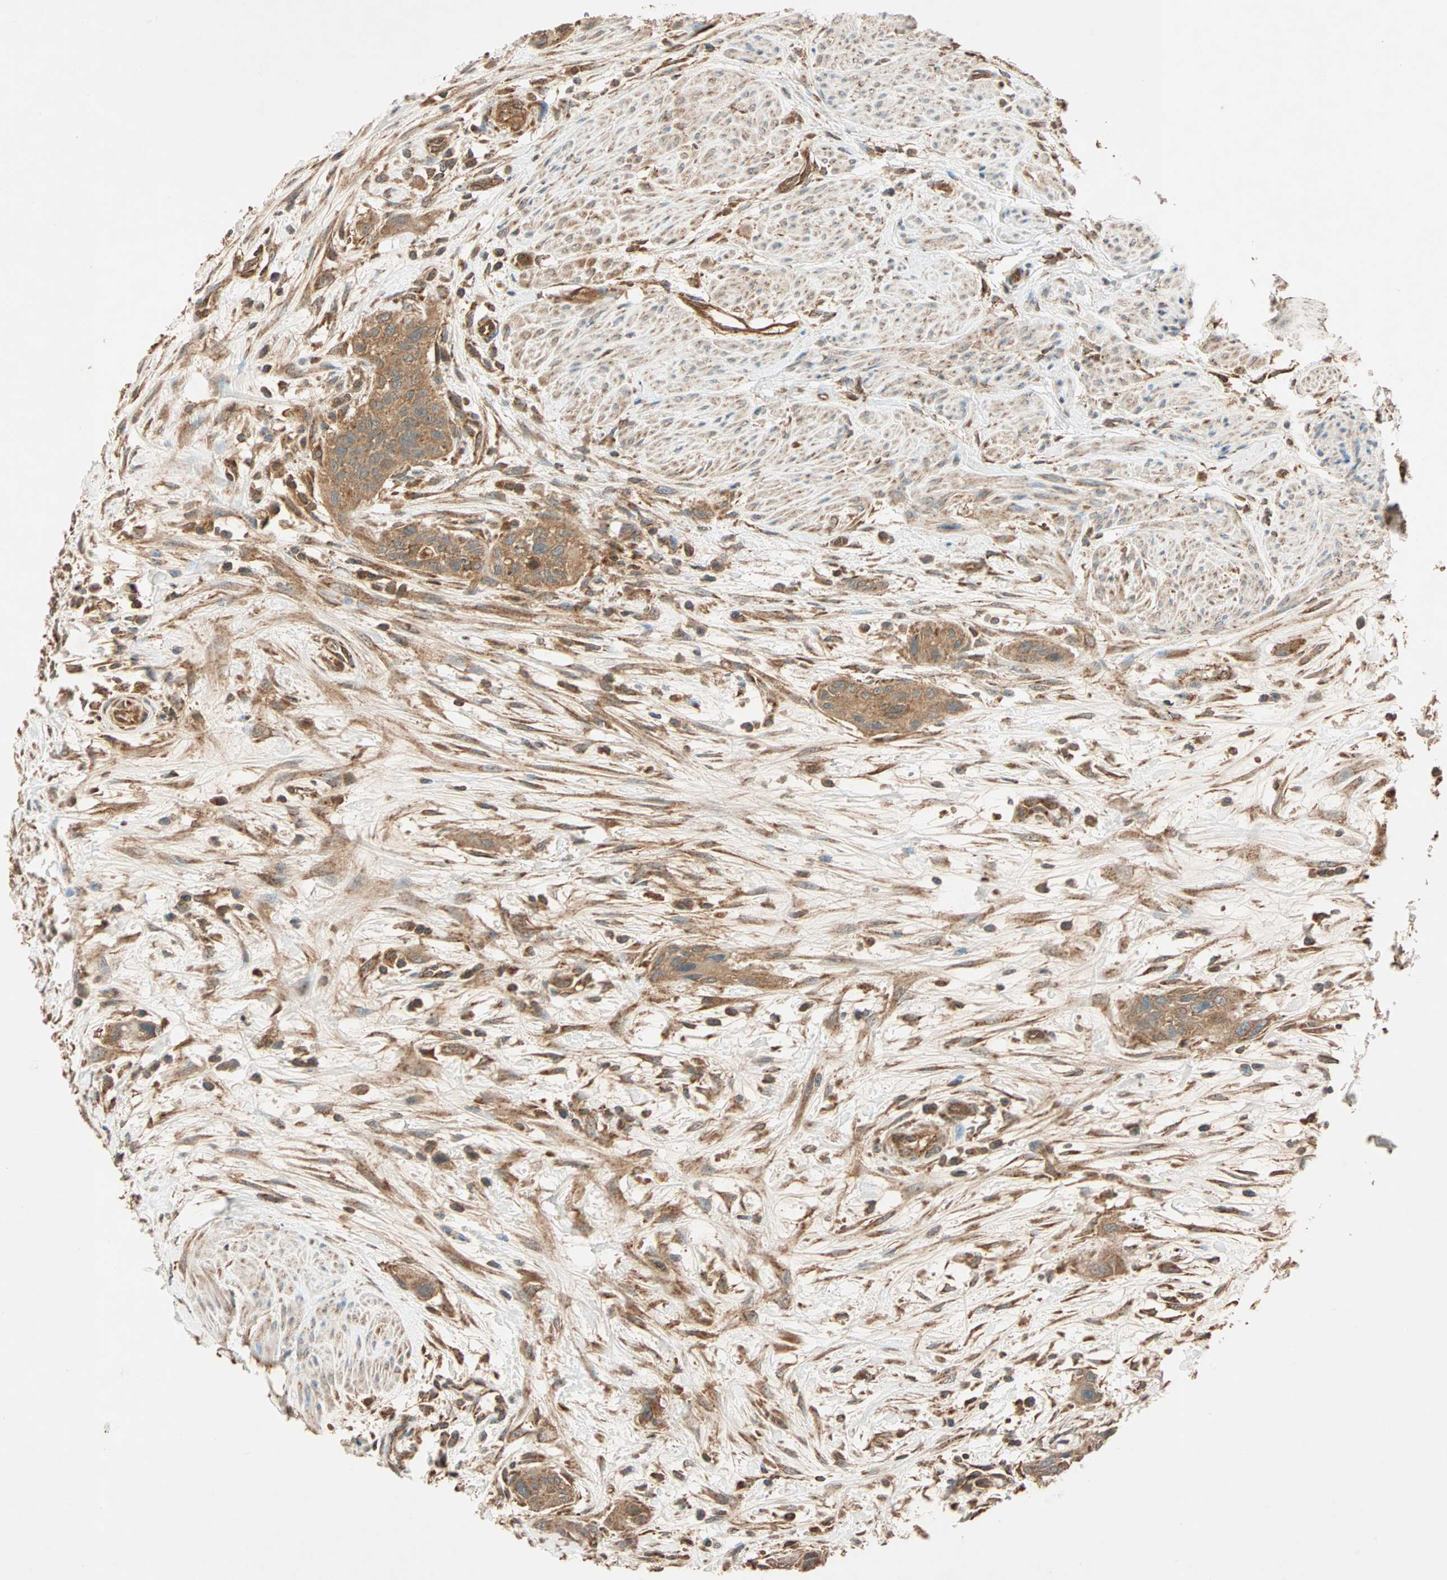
{"staining": {"intensity": "moderate", "quantity": ">75%", "location": "cytoplasmic/membranous"}, "tissue": "urothelial cancer", "cell_type": "Tumor cells", "image_type": "cancer", "snomed": [{"axis": "morphology", "description": "Urothelial carcinoma, High grade"}, {"axis": "topography", "description": "Urinary bladder"}], "caption": "Brown immunohistochemical staining in urothelial cancer demonstrates moderate cytoplasmic/membranous expression in about >75% of tumor cells. (DAB (3,3'-diaminobenzidine) IHC with brightfield microscopy, high magnification).", "gene": "MAPK1", "patient": {"sex": "male", "age": 35}}